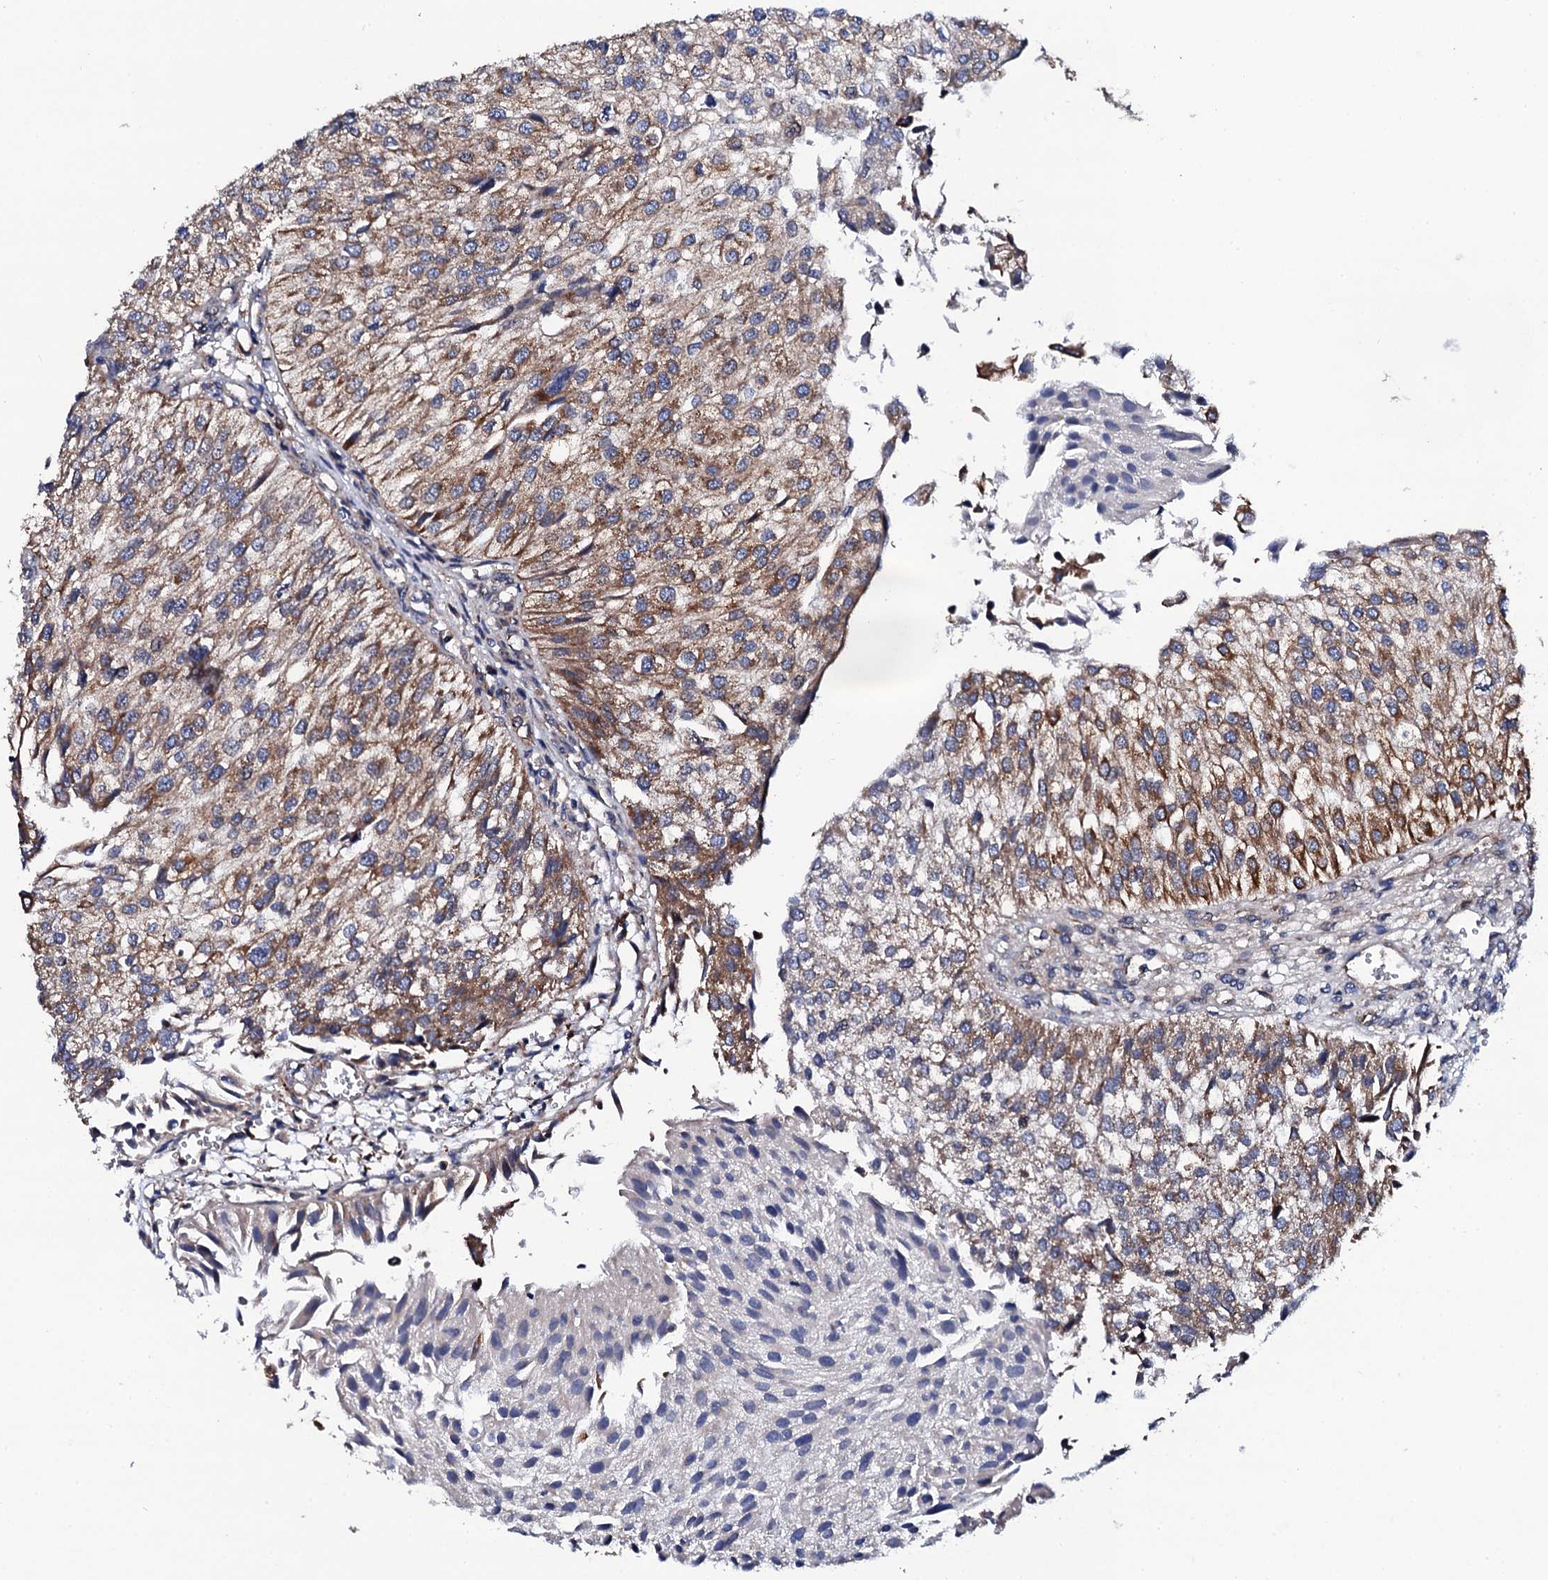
{"staining": {"intensity": "moderate", "quantity": ">75%", "location": "cytoplasmic/membranous"}, "tissue": "urothelial cancer", "cell_type": "Tumor cells", "image_type": "cancer", "snomed": [{"axis": "morphology", "description": "Urothelial carcinoma, Low grade"}, {"axis": "topography", "description": "Urinary bladder"}], "caption": "Immunohistochemistry histopathology image of neoplastic tissue: human low-grade urothelial carcinoma stained using IHC displays medium levels of moderate protein expression localized specifically in the cytoplasmic/membranous of tumor cells, appearing as a cytoplasmic/membranous brown color.", "gene": "COG4", "patient": {"sex": "female", "age": 89}}